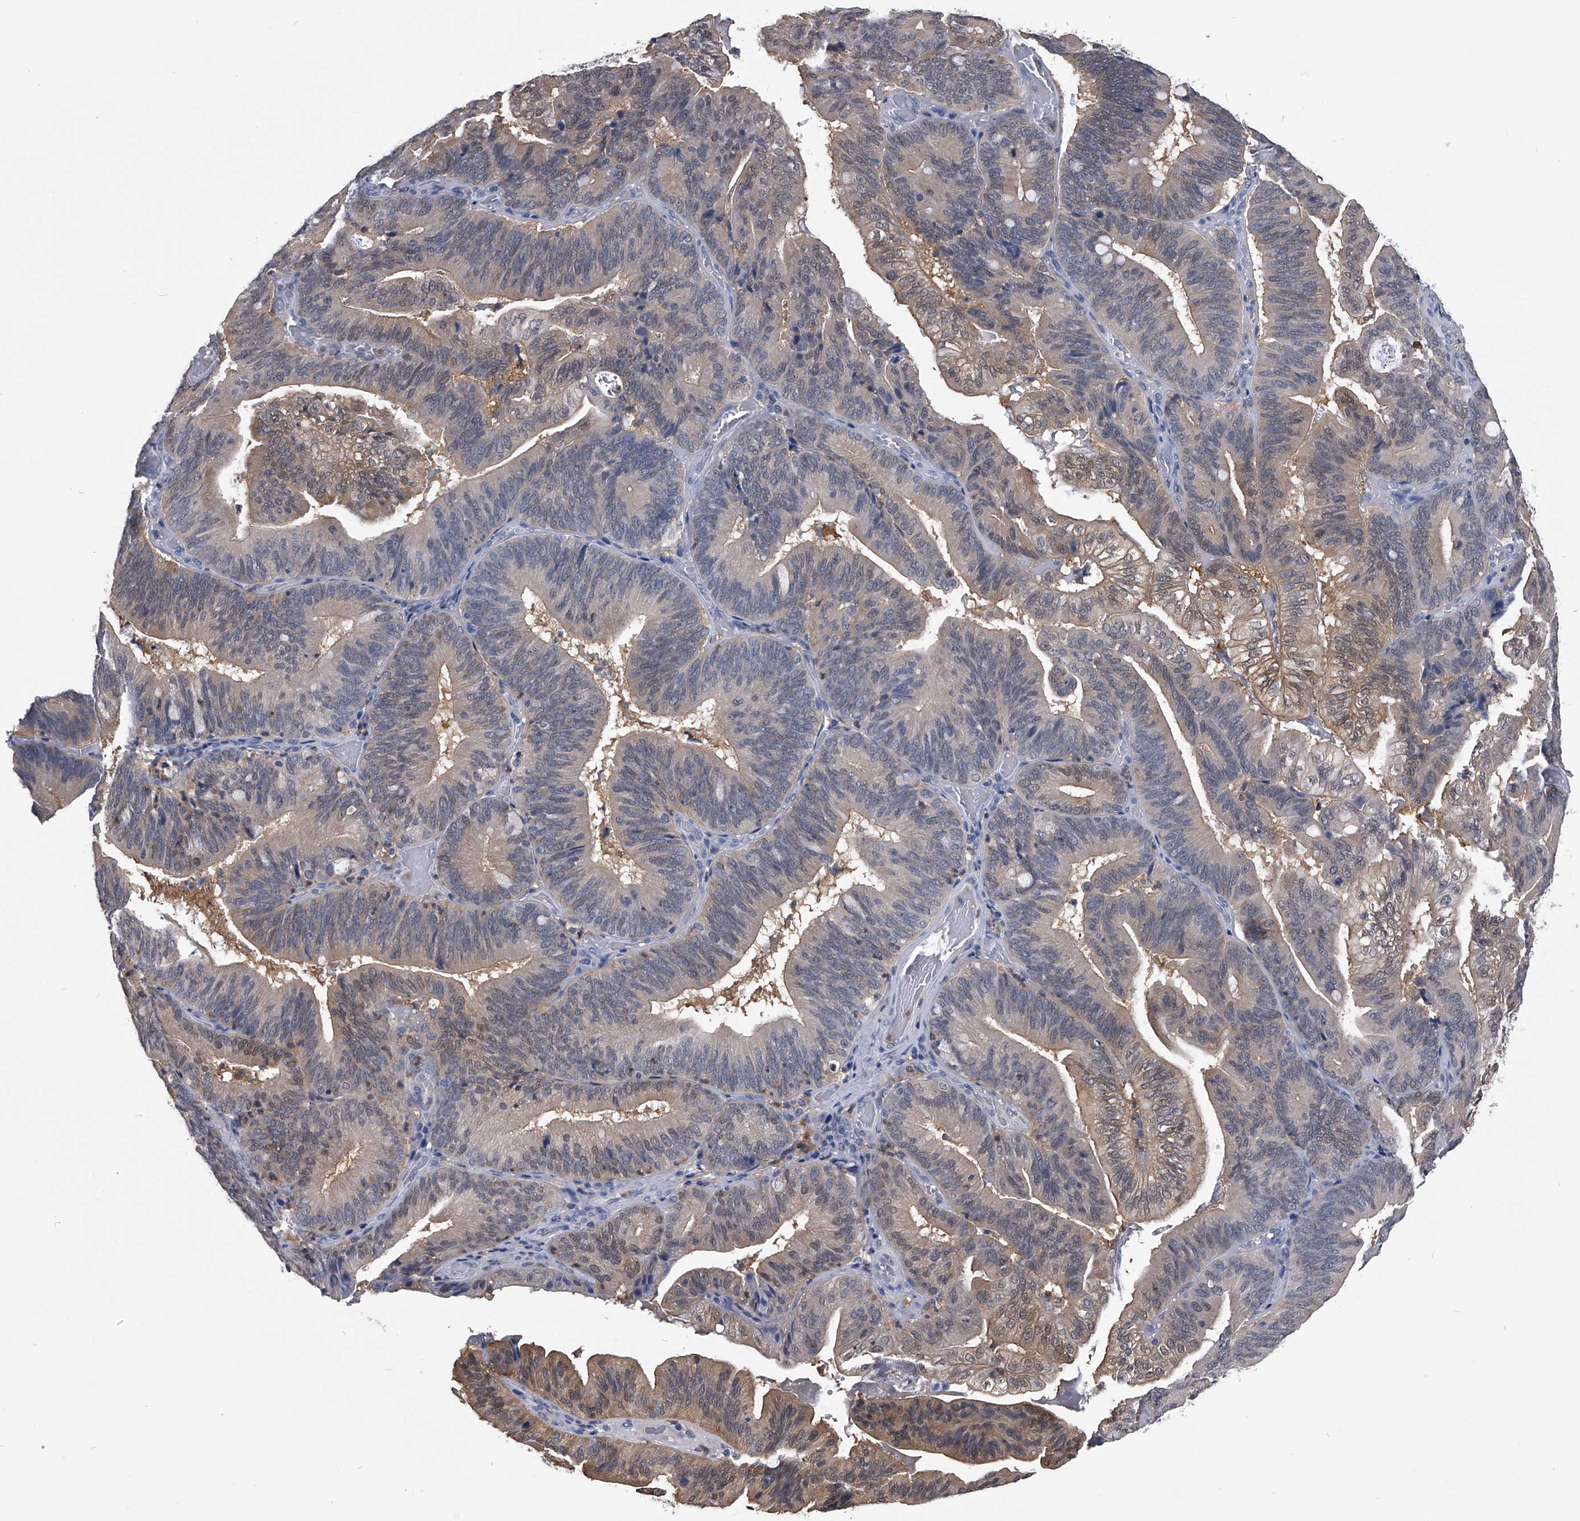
{"staining": {"intensity": "moderate", "quantity": "25%-75%", "location": "cytoplasmic/membranous,nuclear"}, "tissue": "pancreatic cancer", "cell_type": "Tumor cells", "image_type": "cancer", "snomed": [{"axis": "morphology", "description": "Adenocarcinoma, NOS"}, {"axis": "topography", "description": "Pancreas"}], "caption": "A micrograph of human adenocarcinoma (pancreatic) stained for a protein demonstrates moderate cytoplasmic/membranous and nuclear brown staining in tumor cells. (Brightfield microscopy of DAB IHC at high magnification).", "gene": "PDXK", "patient": {"sex": "male", "age": 82}}